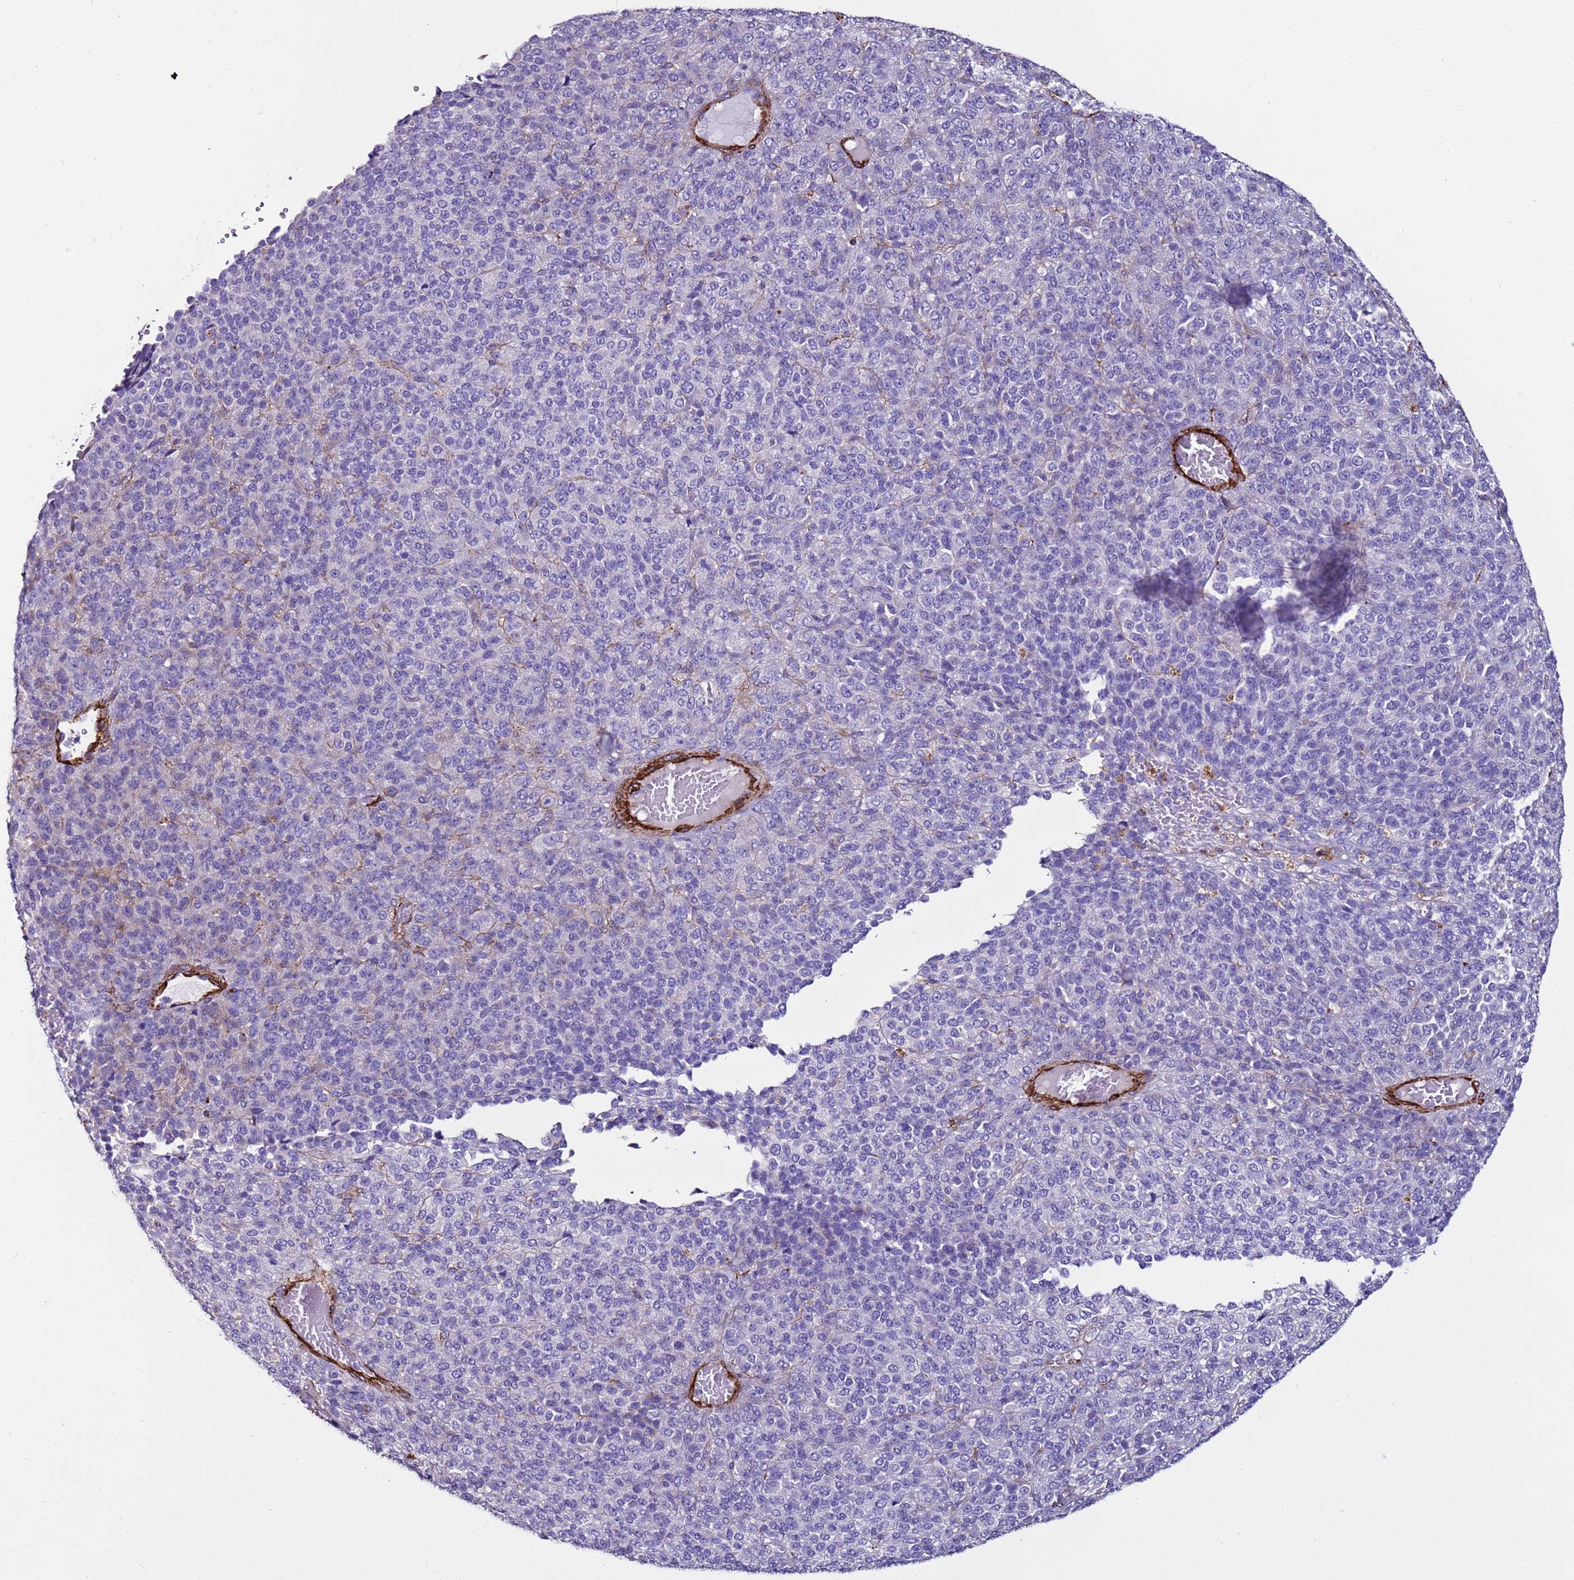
{"staining": {"intensity": "negative", "quantity": "none", "location": "none"}, "tissue": "melanoma", "cell_type": "Tumor cells", "image_type": "cancer", "snomed": [{"axis": "morphology", "description": "Malignant melanoma, Metastatic site"}, {"axis": "topography", "description": "Brain"}], "caption": "This photomicrograph is of malignant melanoma (metastatic site) stained with immunohistochemistry (IHC) to label a protein in brown with the nuclei are counter-stained blue. There is no staining in tumor cells.", "gene": "RABL2B", "patient": {"sex": "female", "age": 56}}